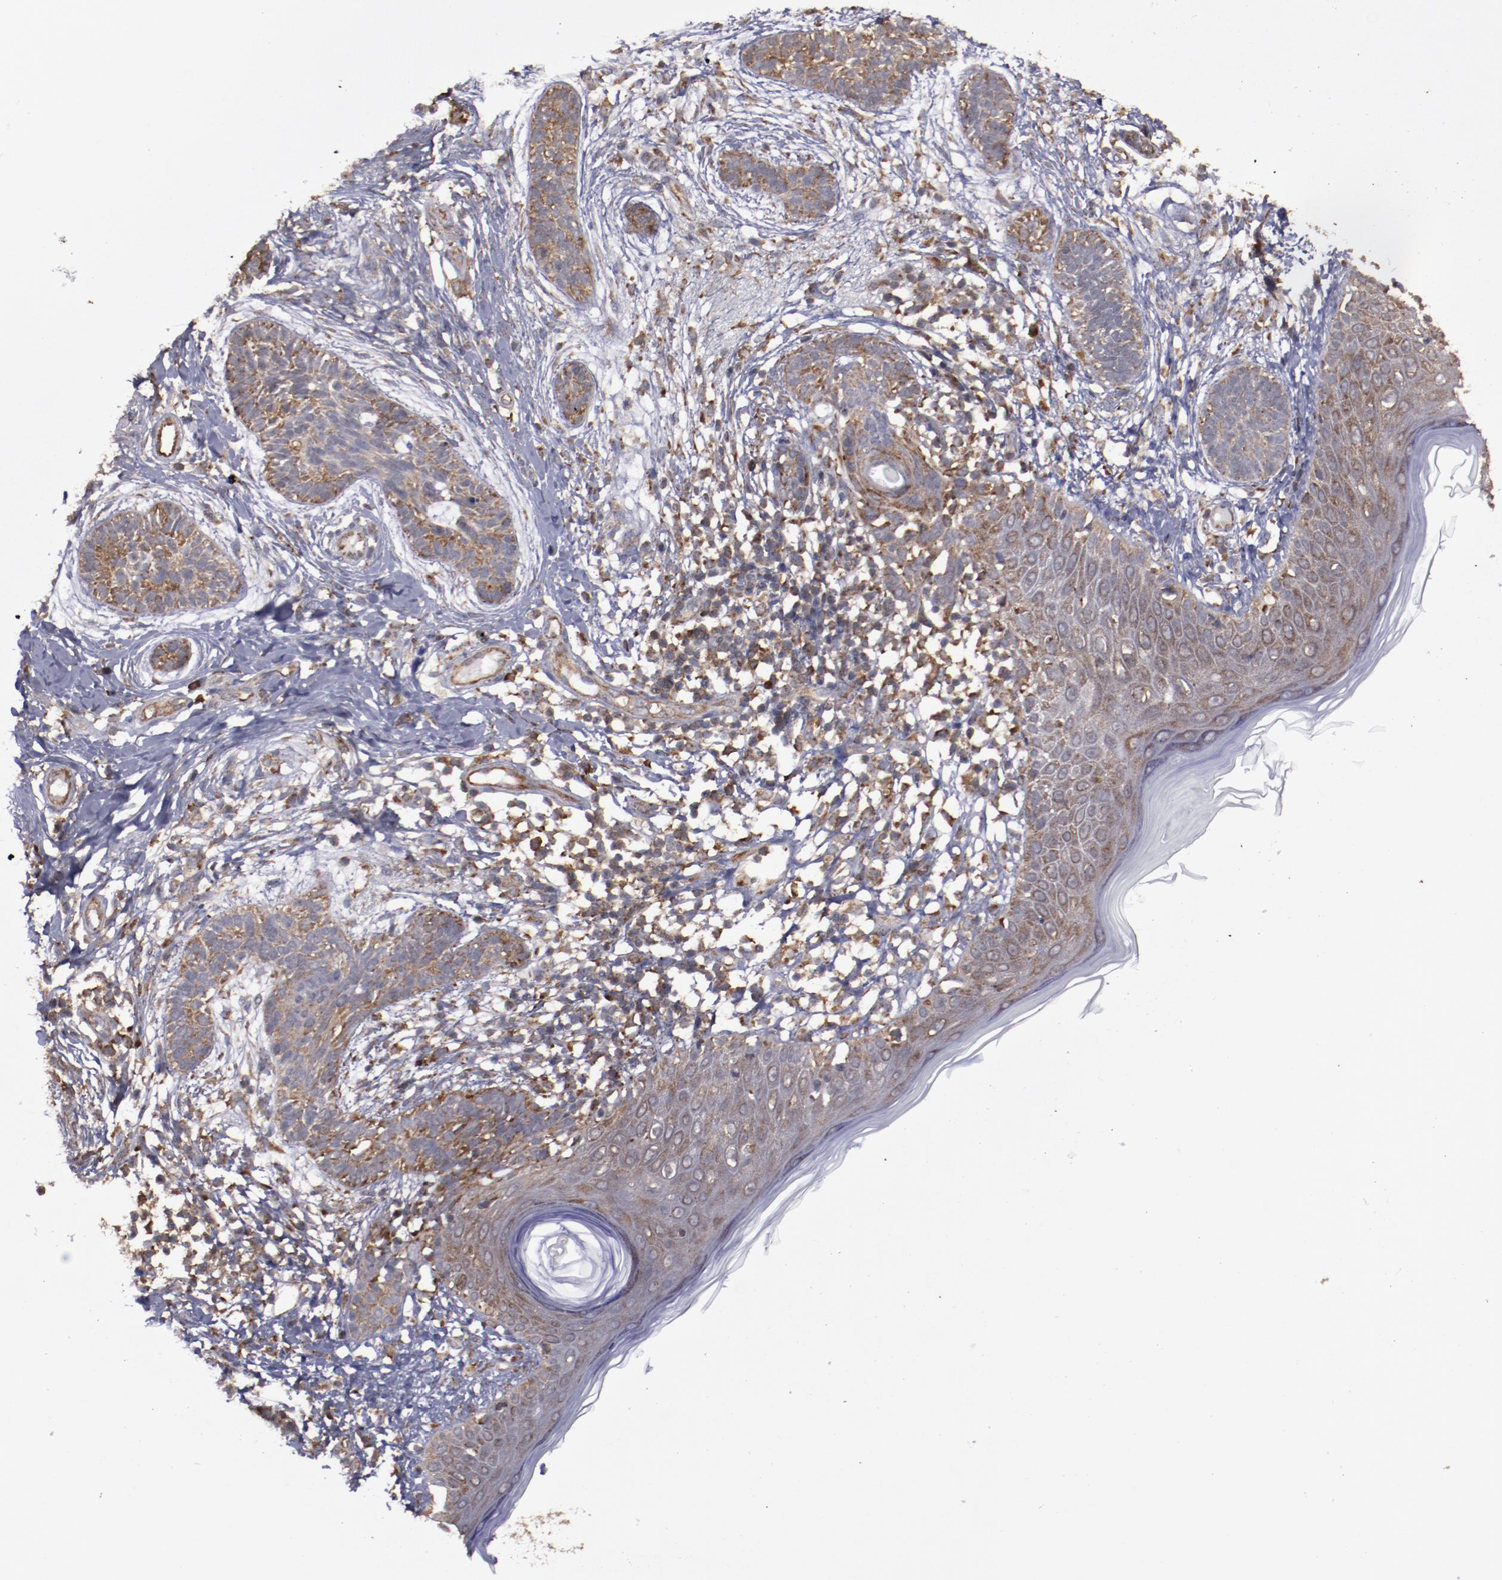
{"staining": {"intensity": "moderate", "quantity": ">75%", "location": "cytoplasmic/membranous"}, "tissue": "skin cancer", "cell_type": "Tumor cells", "image_type": "cancer", "snomed": [{"axis": "morphology", "description": "Normal tissue, NOS"}, {"axis": "morphology", "description": "Basal cell carcinoma"}, {"axis": "topography", "description": "Skin"}], "caption": "Immunohistochemistry (DAB (3,3'-diaminobenzidine)) staining of skin basal cell carcinoma displays moderate cytoplasmic/membranous protein expression in about >75% of tumor cells. The staining was performed using DAB, with brown indicating positive protein expression. Nuclei are stained blue with hematoxylin.", "gene": "RPS4Y1", "patient": {"sex": "male", "age": 63}}